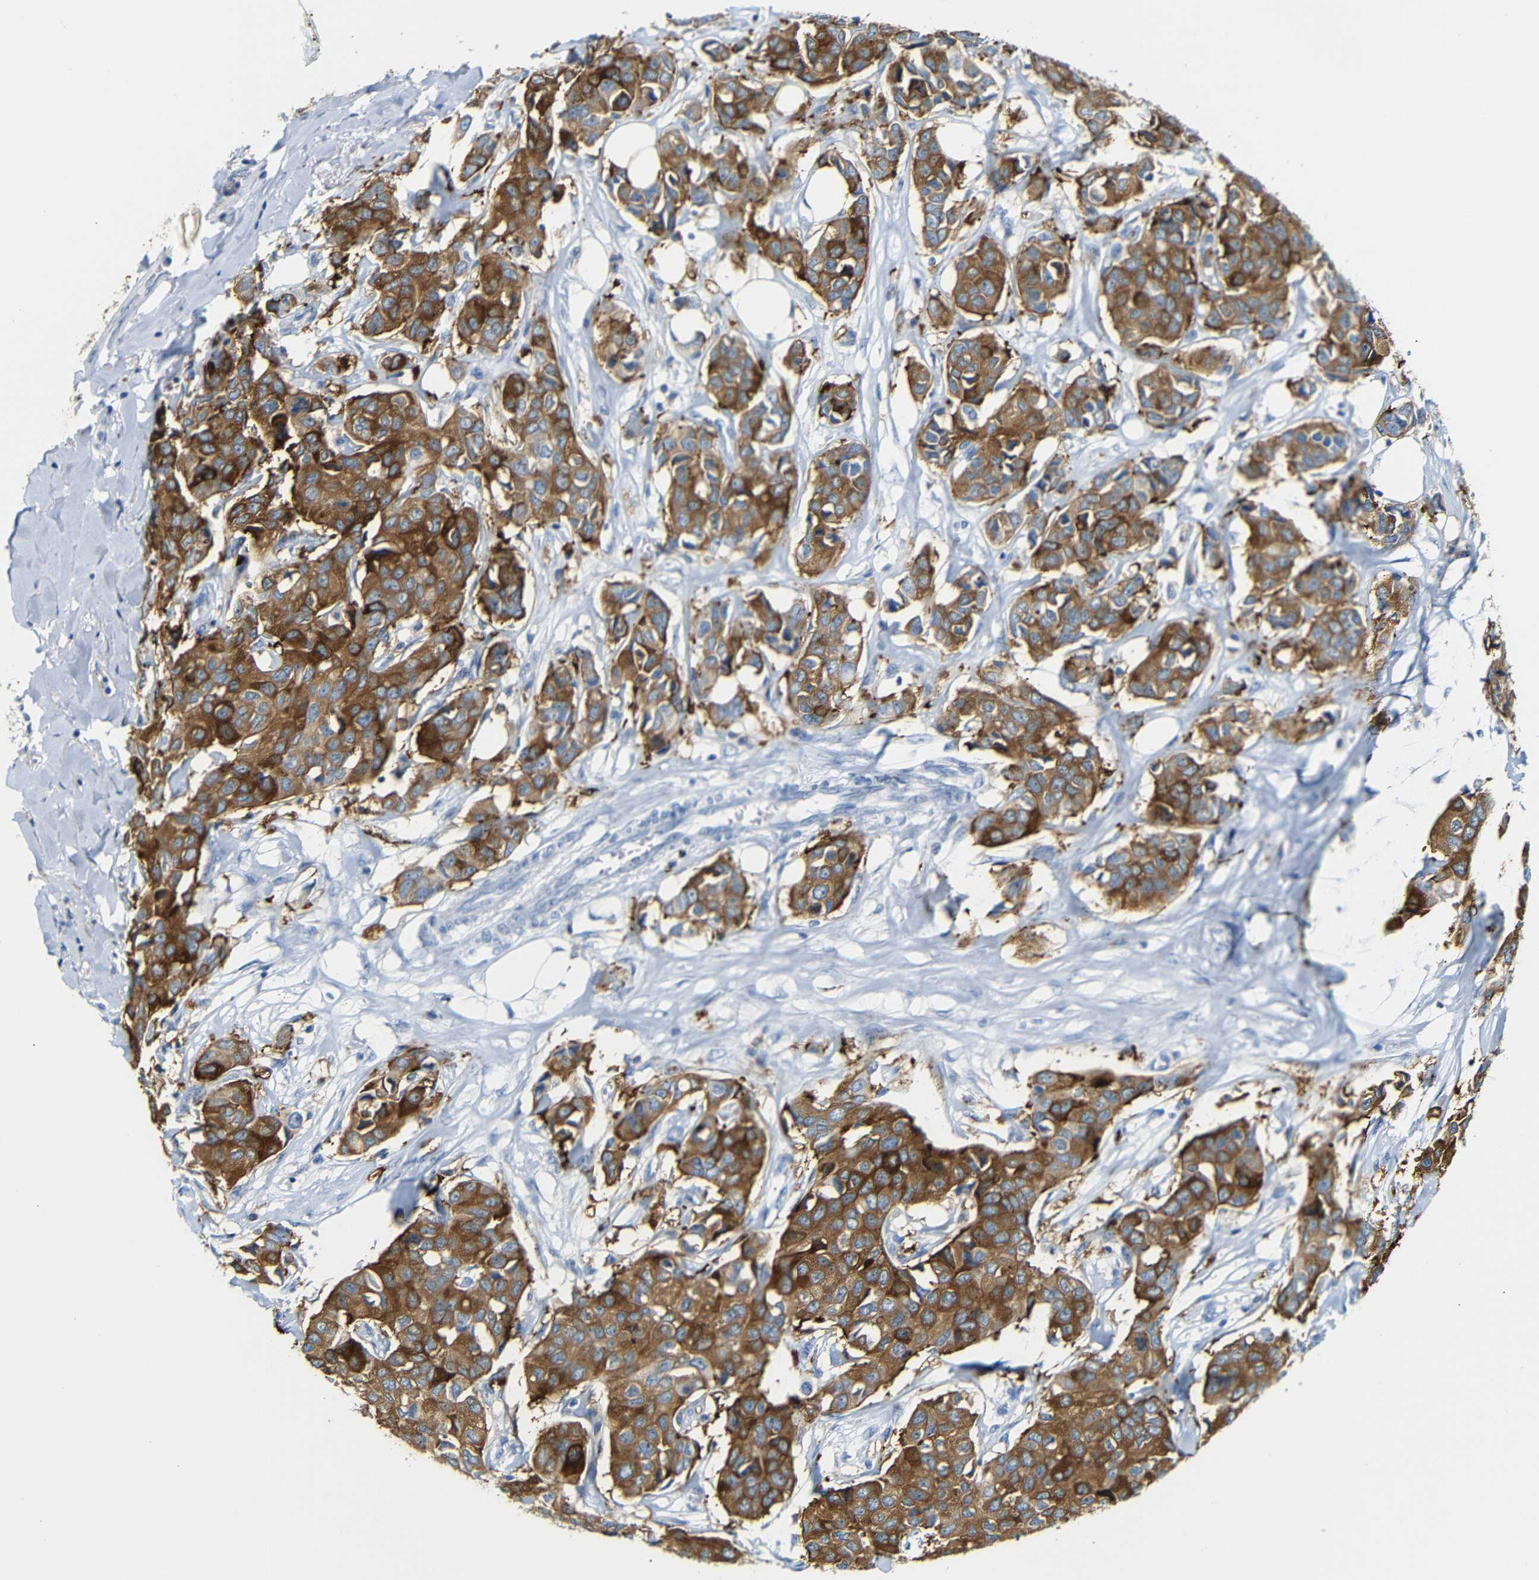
{"staining": {"intensity": "moderate", "quantity": ">75%", "location": "cytoplasmic/membranous"}, "tissue": "breast cancer", "cell_type": "Tumor cells", "image_type": "cancer", "snomed": [{"axis": "morphology", "description": "Duct carcinoma"}, {"axis": "topography", "description": "Breast"}], "caption": "Human breast cancer stained for a protein (brown) demonstrates moderate cytoplasmic/membranous positive expression in about >75% of tumor cells.", "gene": "FCRL1", "patient": {"sex": "female", "age": 80}}